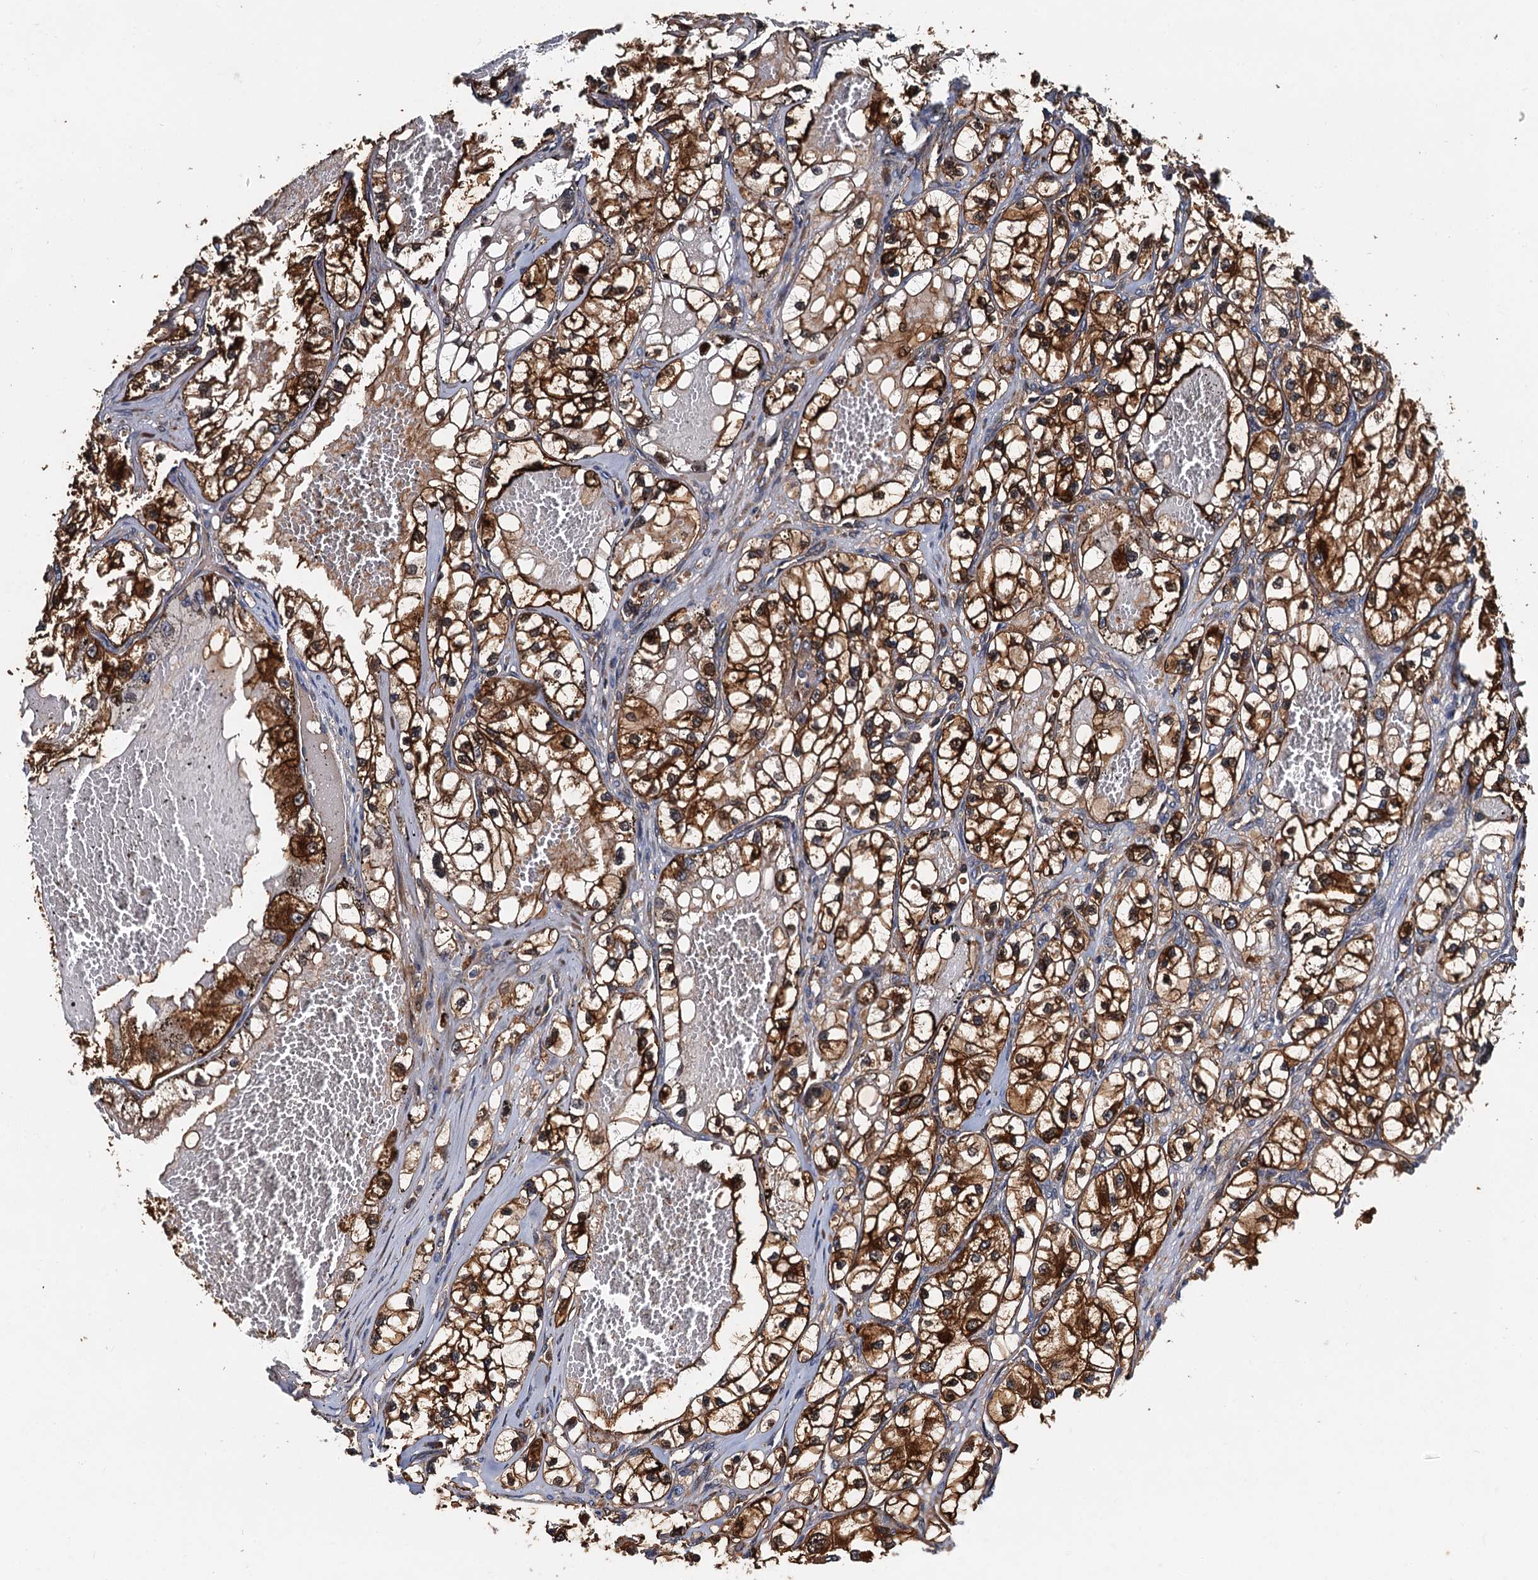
{"staining": {"intensity": "strong", "quantity": ">75%", "location": "cytoplasmic/membranous"}, "tissue": "renal cancer", "cell_type": "Tumor cells", "image_type": "cancer", "snomed": [{"axis": "morphology", "description": "Adenocarcinoma, NOS"}, {"axis": "topography", "description": "Kidney"}], "caption": "This is a histology image of IHC staining of adenocarcinoma (renal), which shows strong positivity in the cytoplasmic/membranous of tumor cells.", "gene": "USP6NL", "patient": {"sex": "female", "age": 57}}